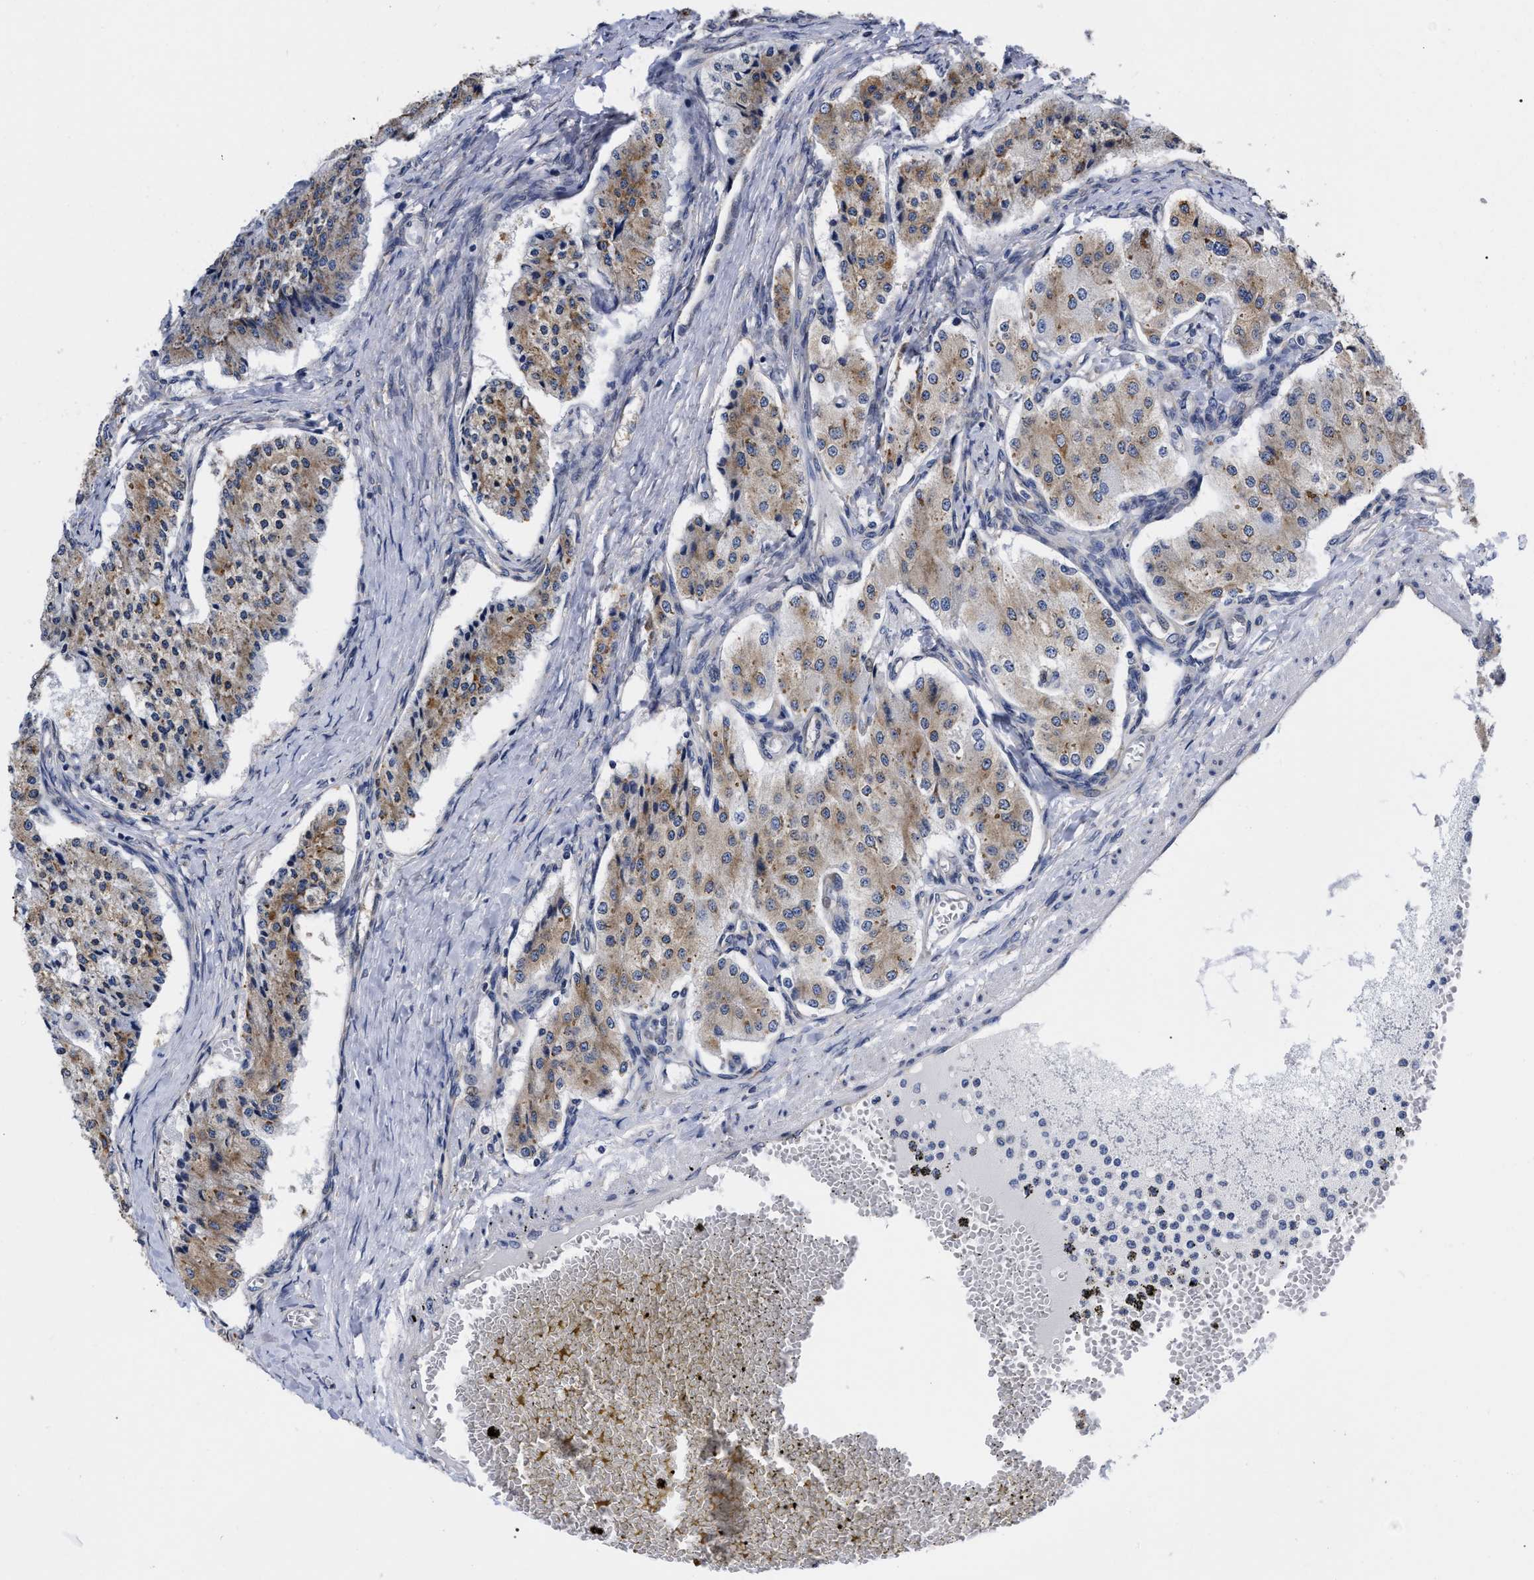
{"staining": {"intensity": "moderate", "quantity": ">75%", "location": "cytoplasmic/membranous"}, "tissue": "carcinoid", "cell_type": "Tumor cells", "image_type": "cancer", "snomed": [{"axis": "morphology", "description": "Carcinoid, malignant, NOS"}, {"axis": "topography", "description": "Colon"}], "caption": "Moderate cytoplasmic/membranous staining for a protein is seen in approximately >75% of tumor cells of malignant carcinoid using IHC.", "gene": "CFAP298", "patient": {"sex": "female", "age": 52}}